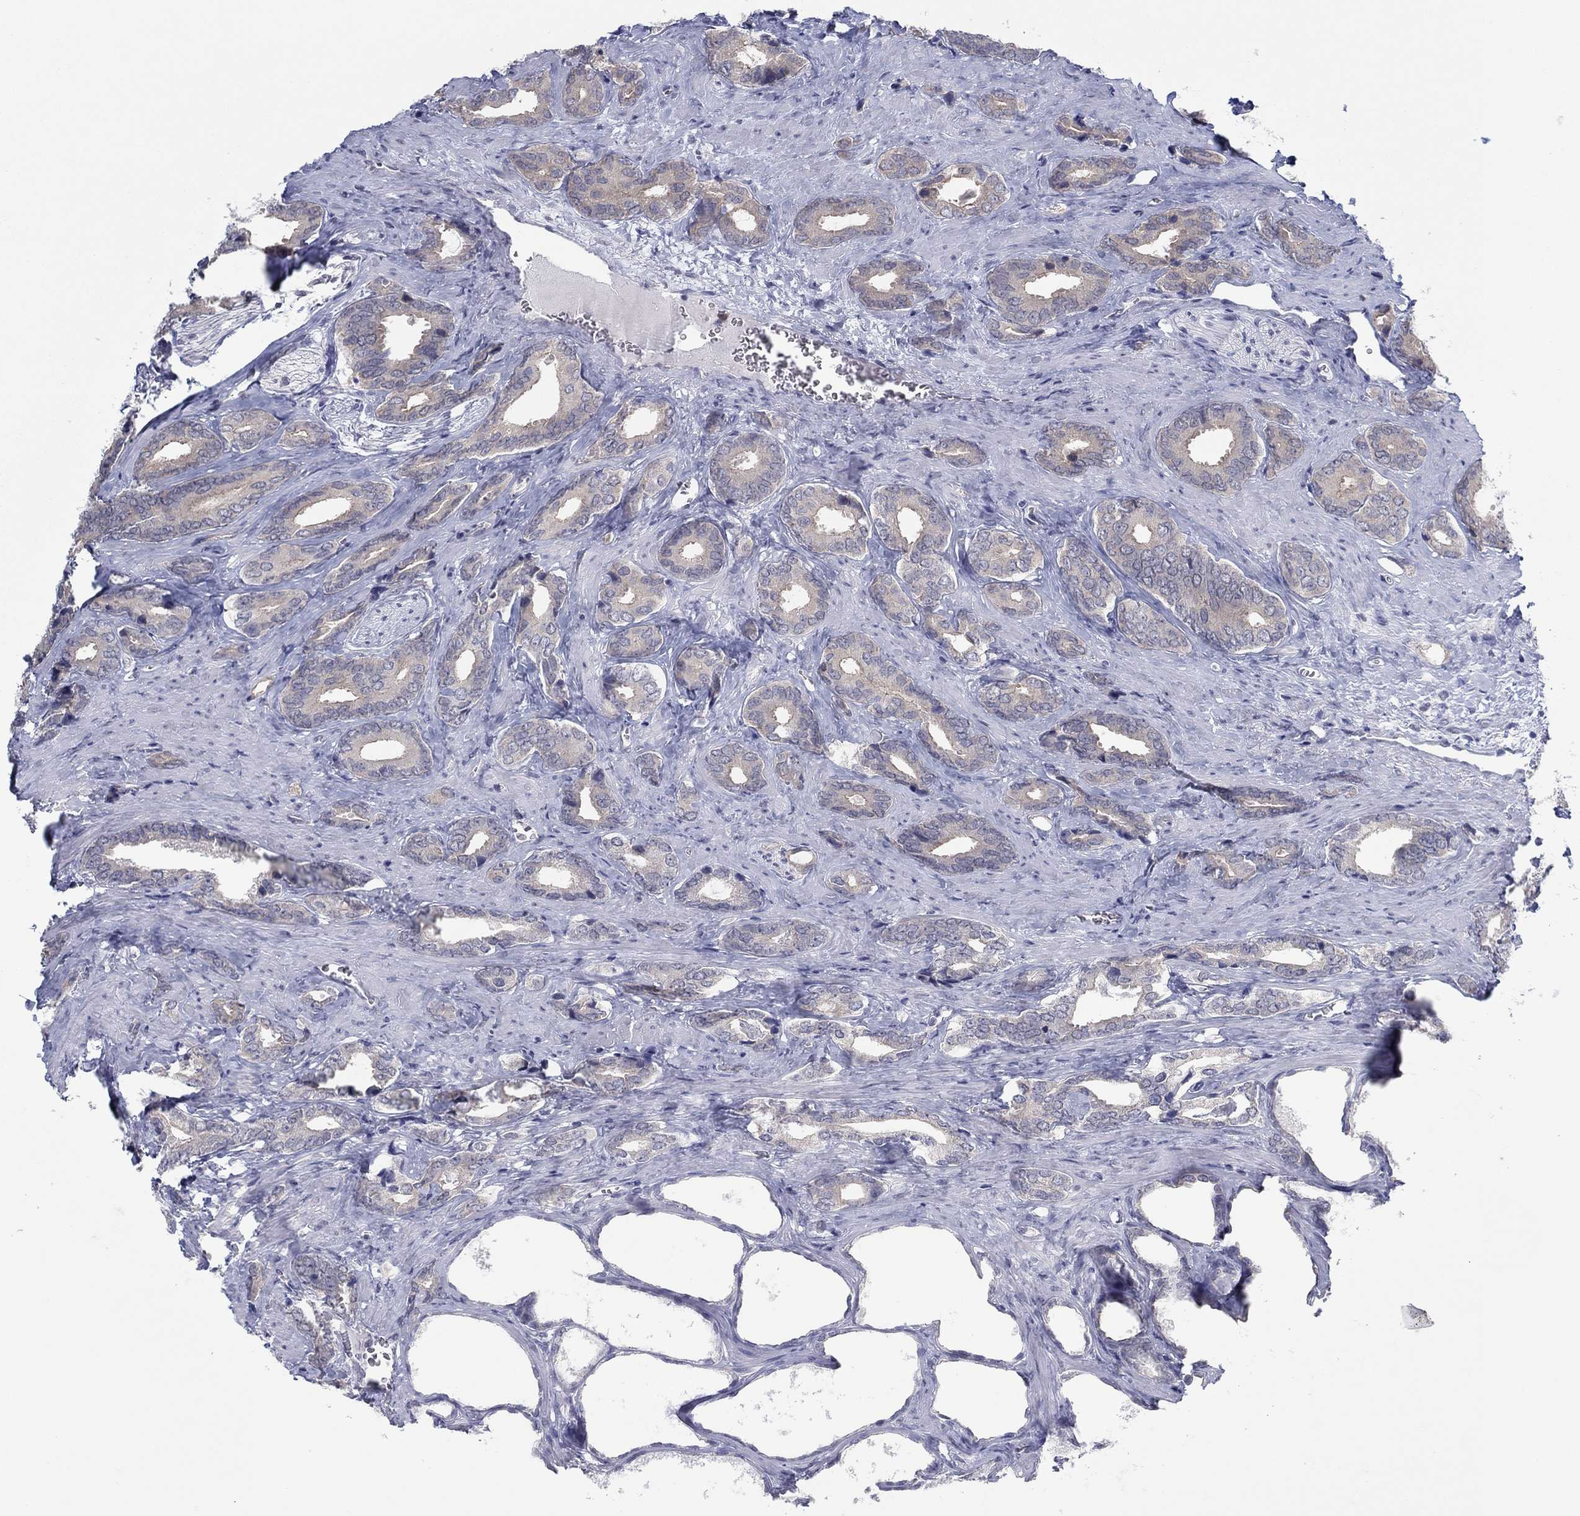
{"staining": {"intensity": "negative", "quantity": "none", "location": "none"}, "tissue": "prostate cancer", "cell_type": "Tumor cells", "image_type": "cancer", "snomed": [{"axis": "morphology", "description": "Adenocarcinoma, NOS"}, {"axis": "topography", "description": "Prostate"}], "caption": "An immunohistochemistry (IHC) image of prostate cancer (adenocarcinoma) is shown. There is no staining in tumor cells of prostate cancer (adenocarcinoma).", "gene": "SLC22A2", "patient": {"sex": "male", "age": 66}}